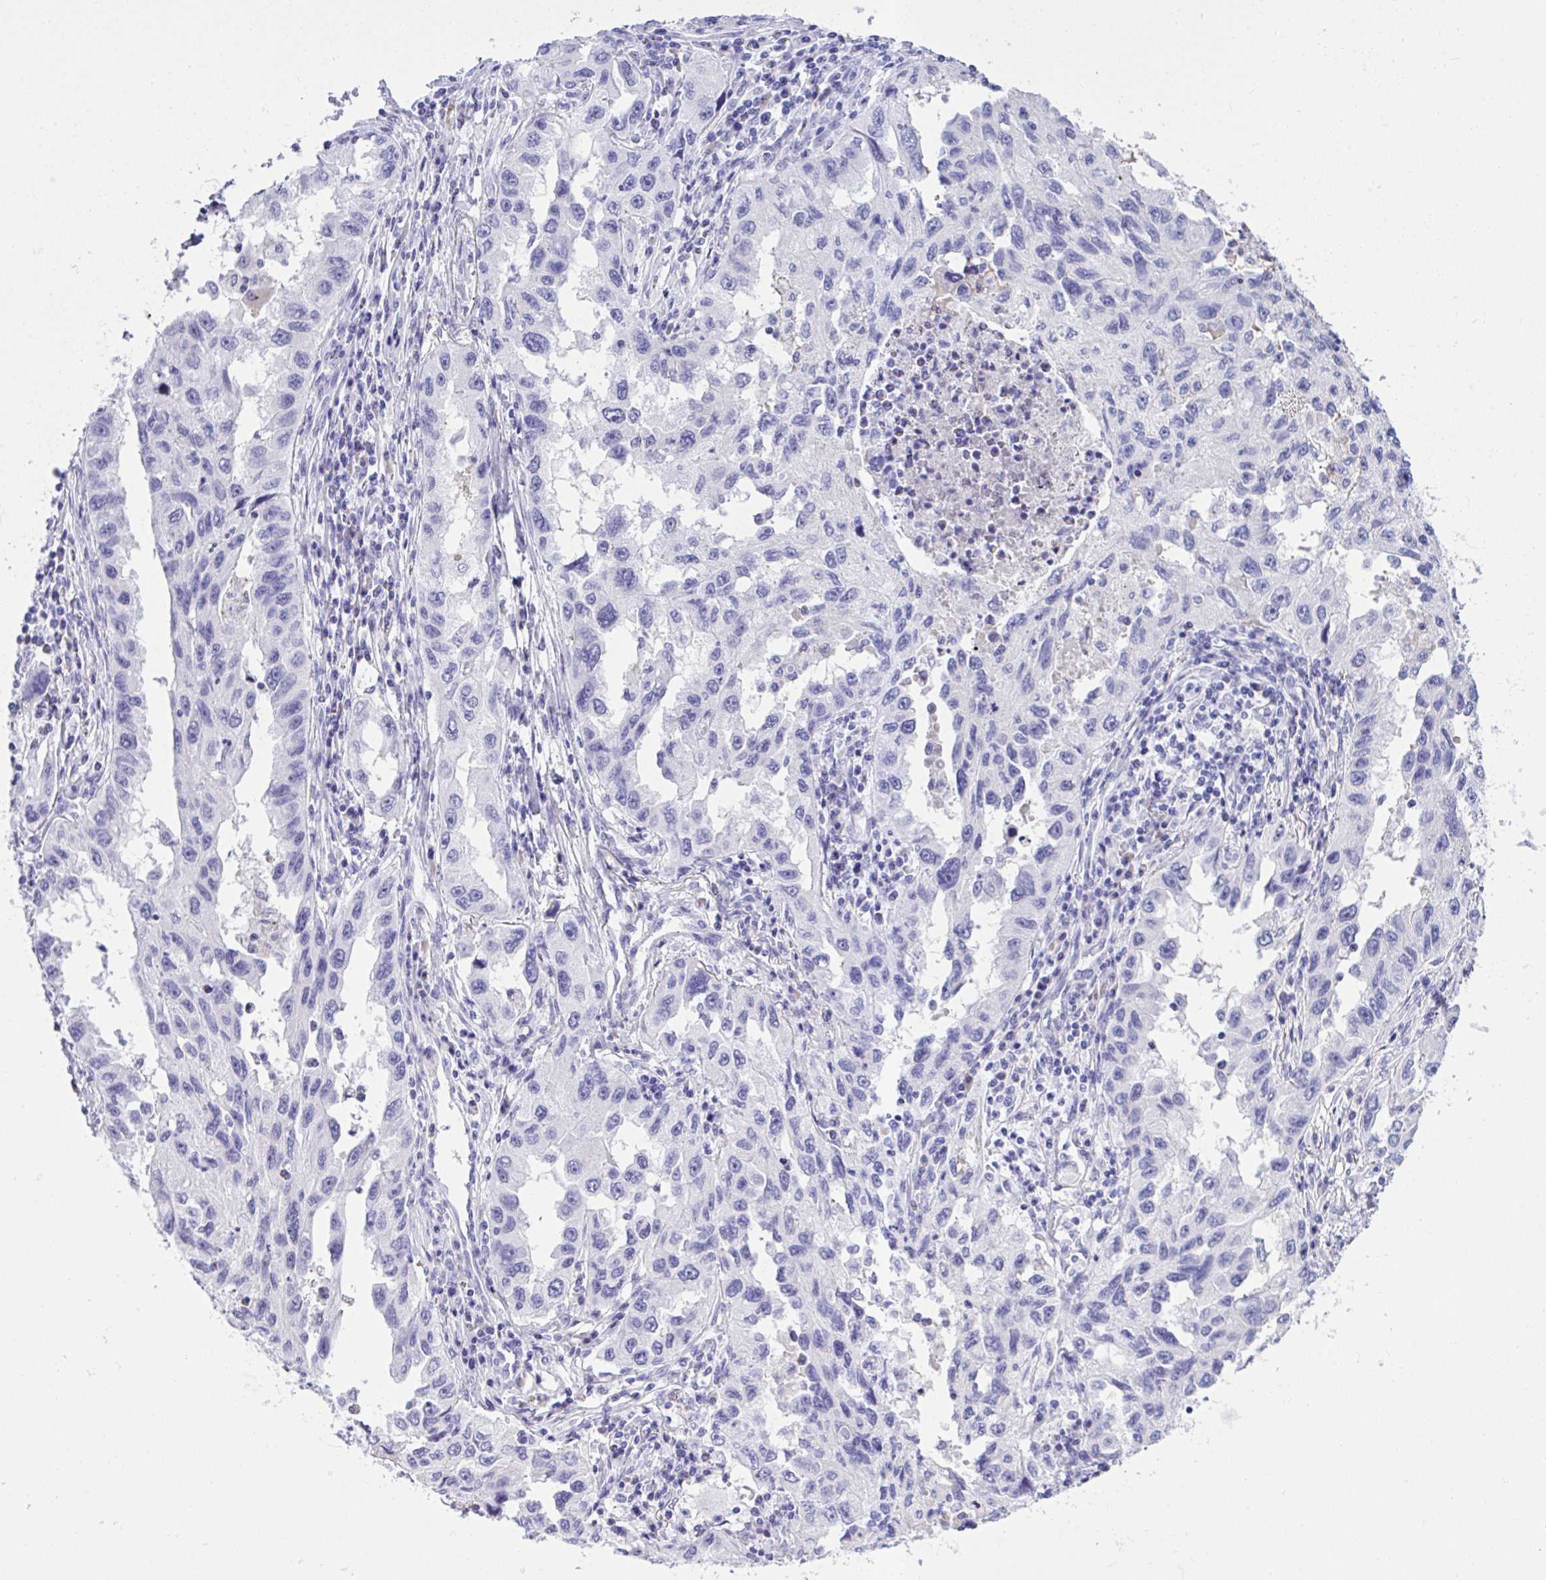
{"staining": {"intensity": "negative", "quantity": "none", "location": "none"}, "tissue": "lung cancer", "cell_type": "Tumor cells", "image_type": "cancer", "snomed": [{"axis": "morphology", "description": "Adenocarcinoma, NOS"}, {"axis": "topography", "description": "Lung"}], "caption": "Lung cancer stained for a protein using immunohistochemistry (IHC) reveals no expression tumor cells.", "gene": "AKR1D1", "patient": {"sex": "female", "age": 73}}